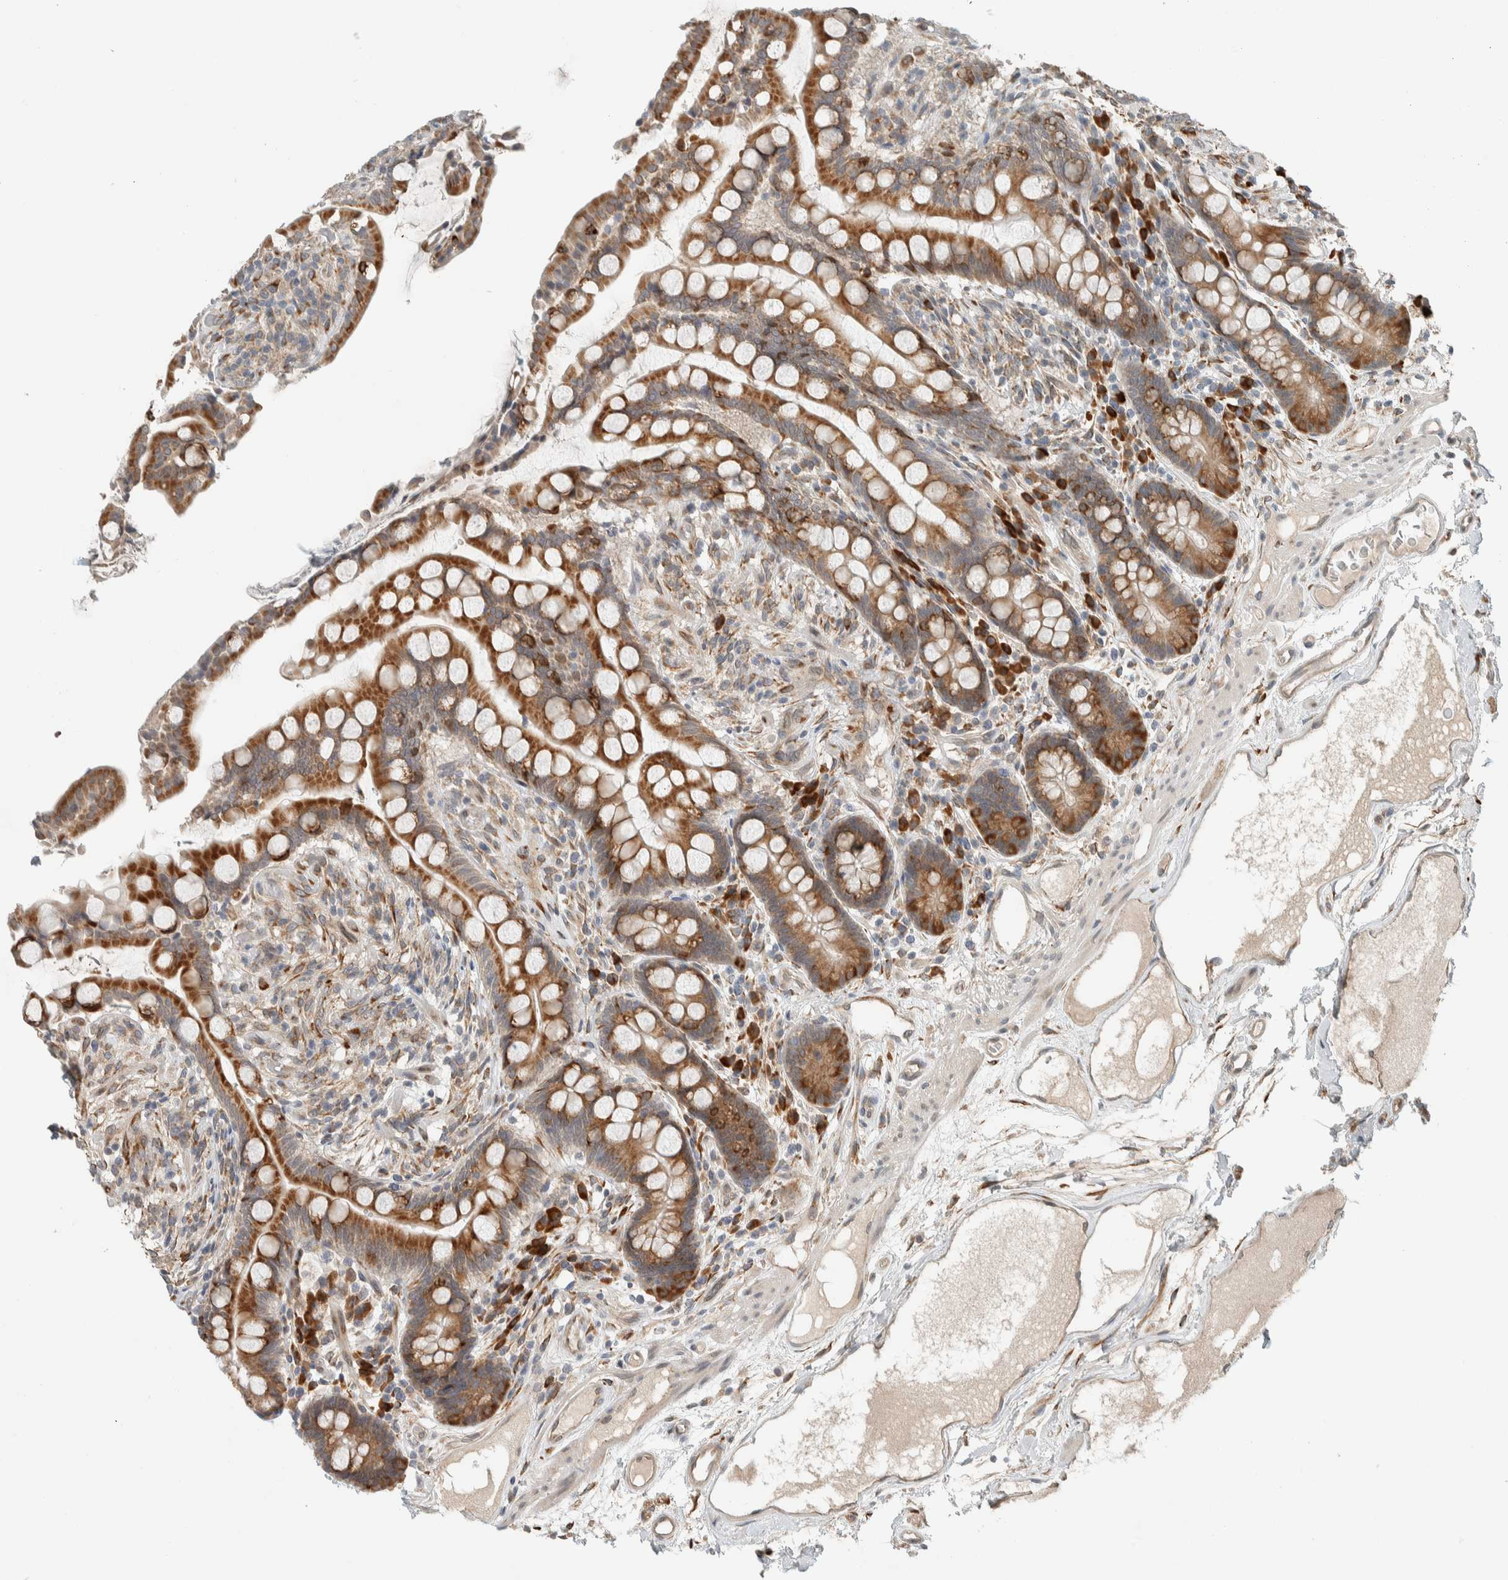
{"staining": {"intensity": "moderate", "quantity": ">75%", "location": "cytoplasmic/membranous"}, "tissue": "colon", "cell_type": "Endothelial cells", "image_type": "normal", "snomed": [{"axis": "morphology", "description": "Normal tissue, NOS"}, {"axis": "topography", "description": "Colon"}], "caption": "This image reveals immunohistochemistry (IHC) staining of benign human colon, with medium moderate cytoplasmic/membranous staining in about >75% of endothelial cells.", "gene": "CTBP2", "patient": {"sex": "male", "age": 73}}